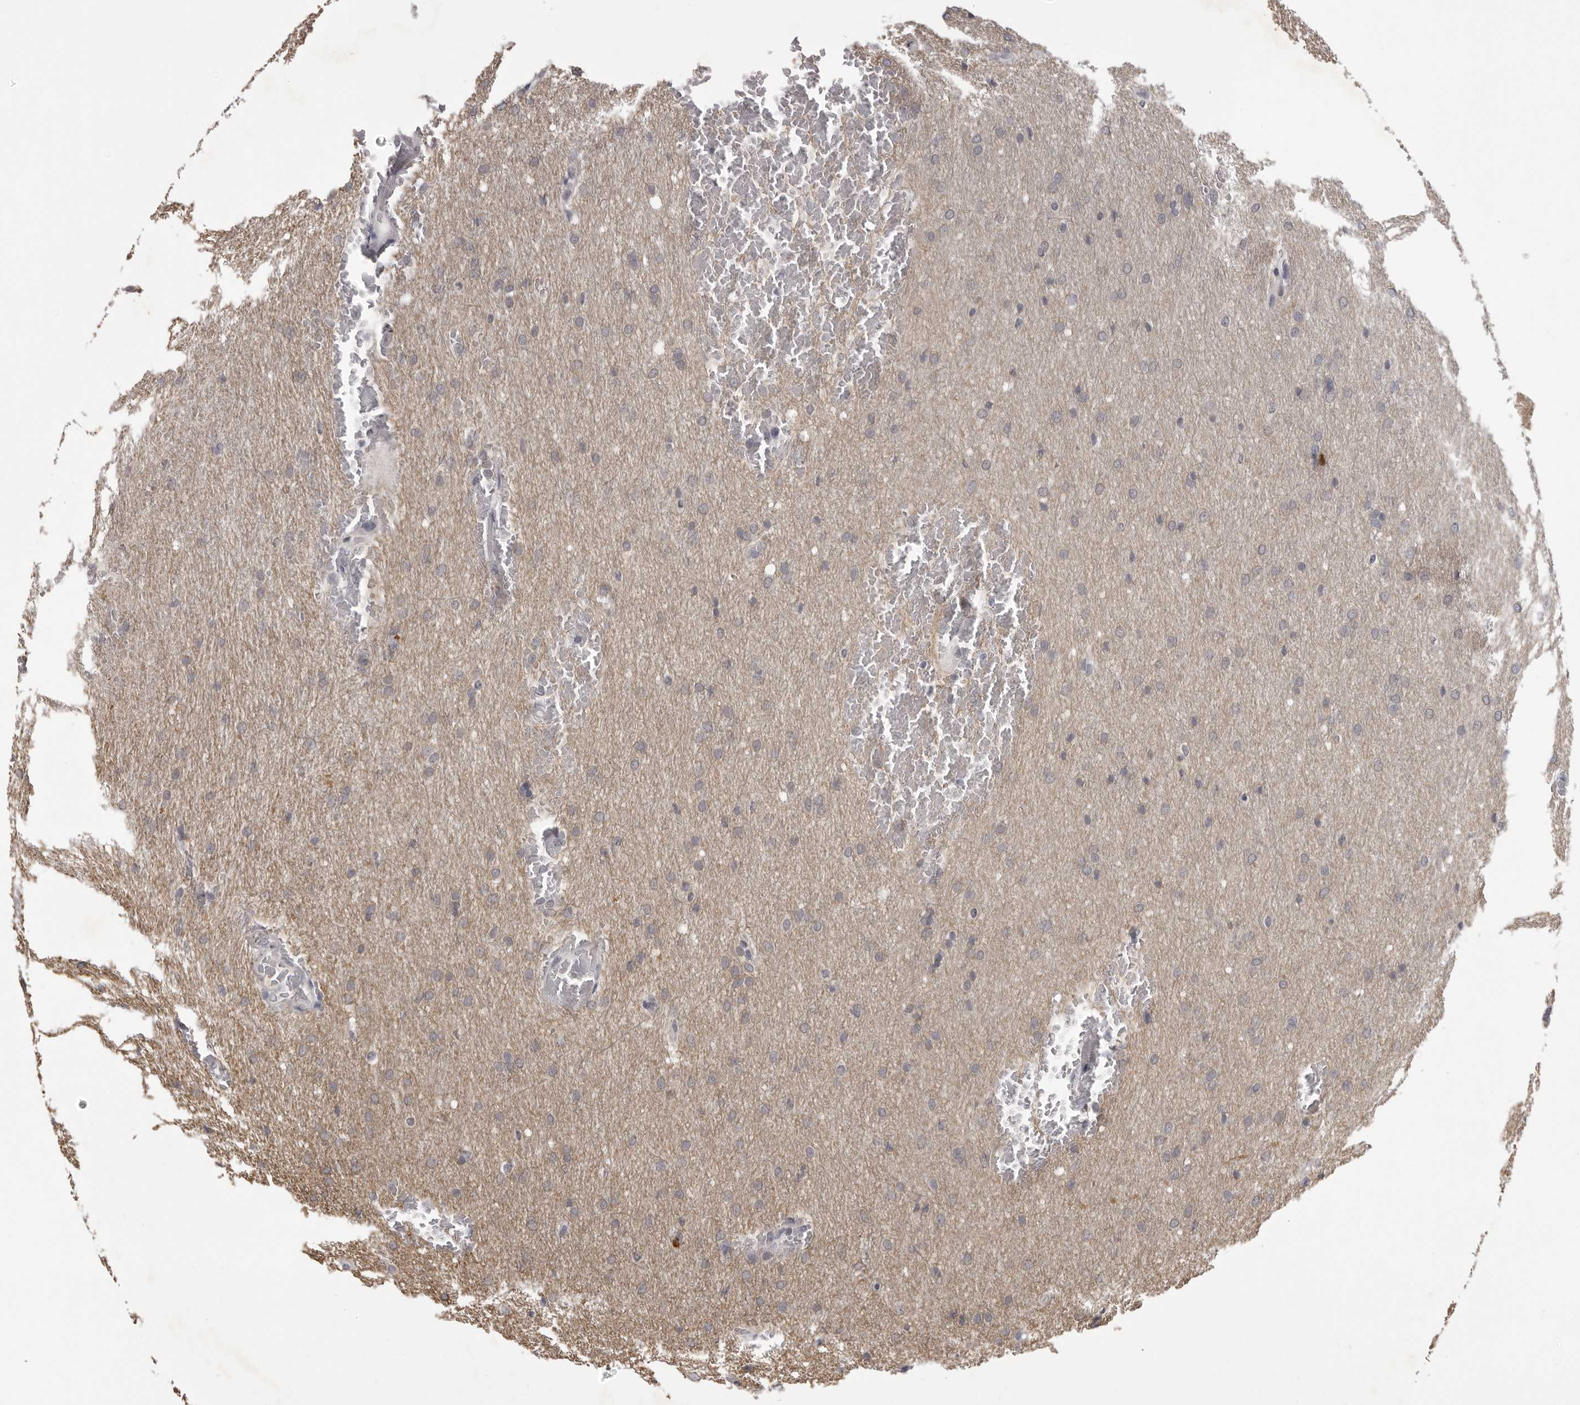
{"staining": {"intensity": "negative", "quantity": "none", "location": "none"}, "tissue": "glioma", "cell_type": "Tumor cells", "image_type": "cancer", "snomed": [{"axis": "morphology", "description": "Glioma, malignant, Low grade"}, {"axis": "topography", "description": "Brain"}], "caption": "High power microscopy histopathology image of an IHC image of glioma, revealing no significant expression in tumor cells.", "gene": "EPHA10", "patient": {"sex": "female", "age": 37}}